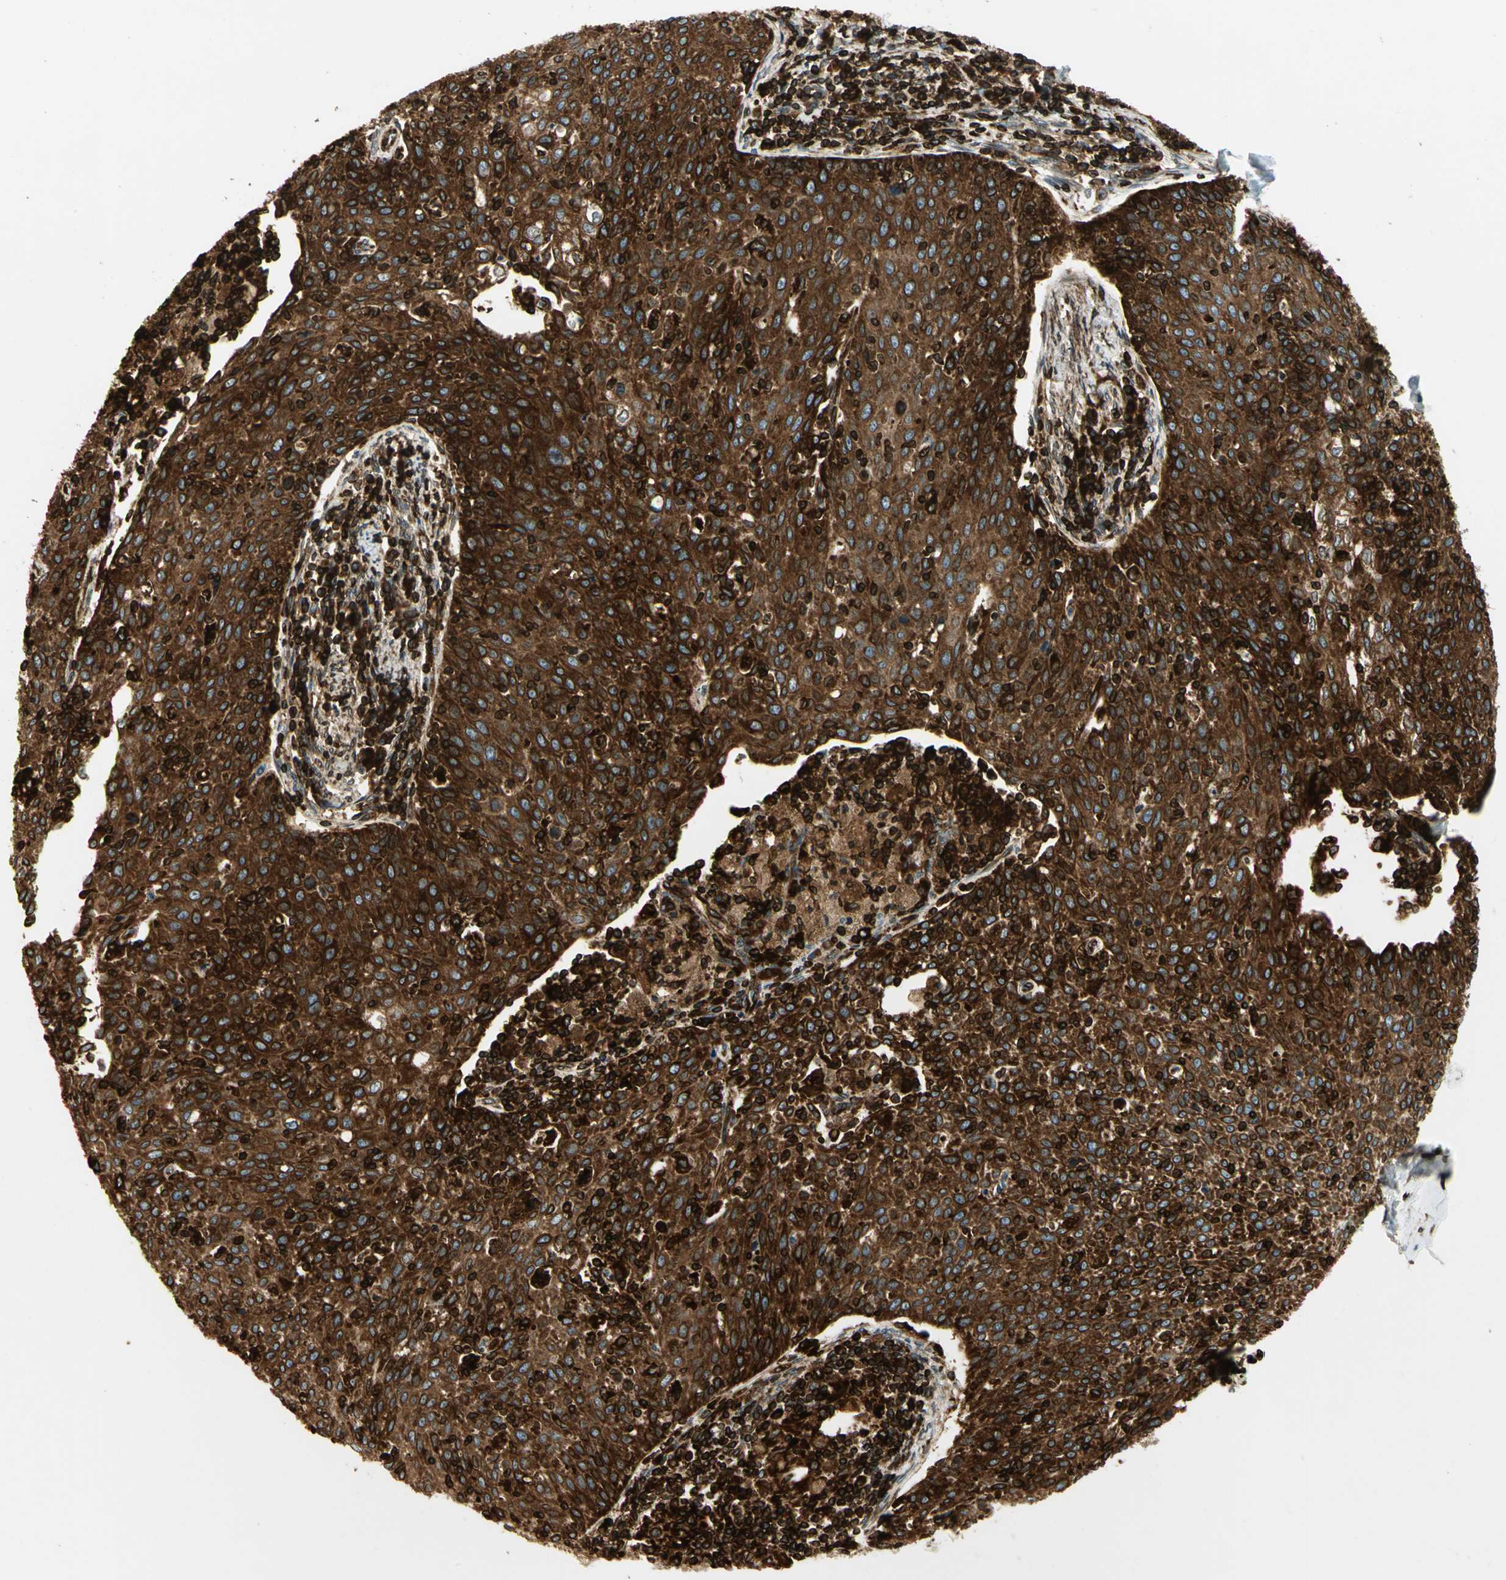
{"staining": {"intensity": "strong", "quantity": ">75%", "location": "cytoplasmic/membranous"}, "tissue": "cervical cancer", "cell_type": "Tumor cells", "image_type": "cancer", "snomed": [{"axis": "morphology", "description": "Squamous cell carcinoma, NOS"}, {"axis": "topography", "description": "Cervix"}], "caption": "Cervical cancer (squamous cell carcinoma) was stained to show a protein in brown. There is high levels of strong cytoplasmic/membranous staining in approximately >75% of tumor cells.", "gene": "TAPBP", "patient": {"sex": "female", "age": 38}}